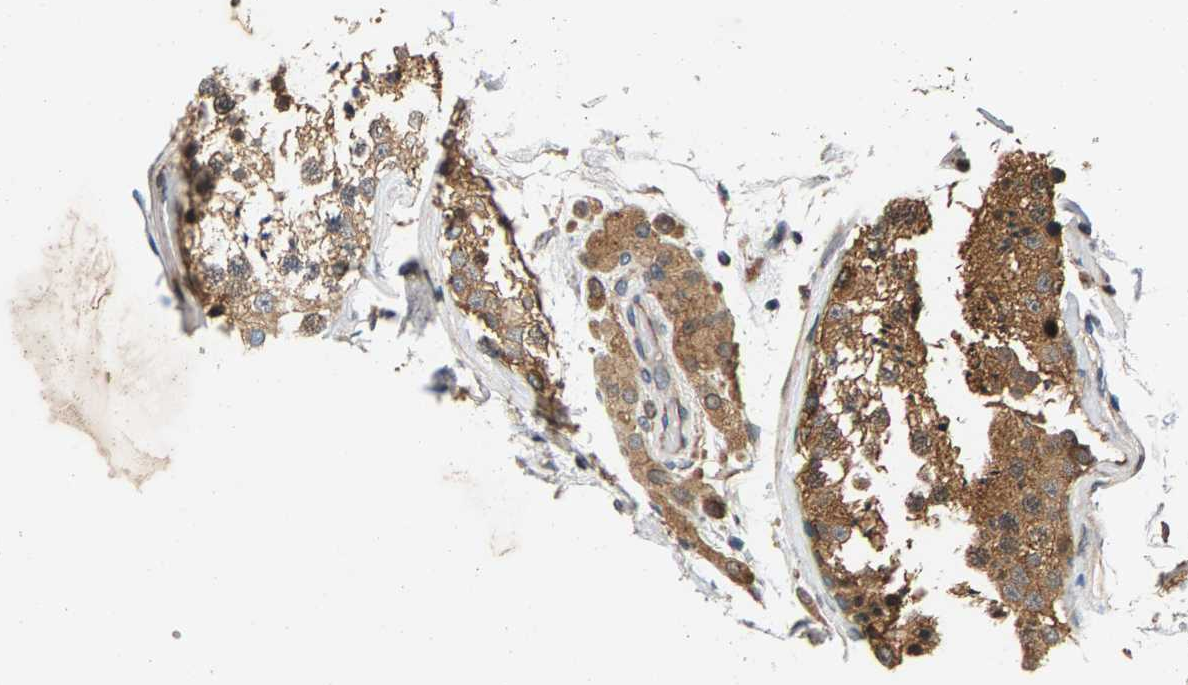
{"staining": {"intensity": "moderate", "quantity": ">75%", "location": "cytoplasmic/membranous"}, "tissue": "testis", "cell_type": "Cells in seminiferous ducts", "image_type": "normal", "snomed": [{"axis": "morphology", "description": "Normal tissue, NOS"}, {"axis": "topography", "description": "Testis"}], "caption": "IHC staining of normal testis, which demonstrates medium levels of moderate cytoplasmic/membranous staining in approximately >75% of cells in seminiferous ducts indicating moderate cytoplasmic/membranous protein positivity. The staining was performed using DAB (brown) for protein detection and nuclei were counterstained in hematoxylin (blue).", "gene": "FAM78A", "patient": {"sex": "male", "age": 46}}